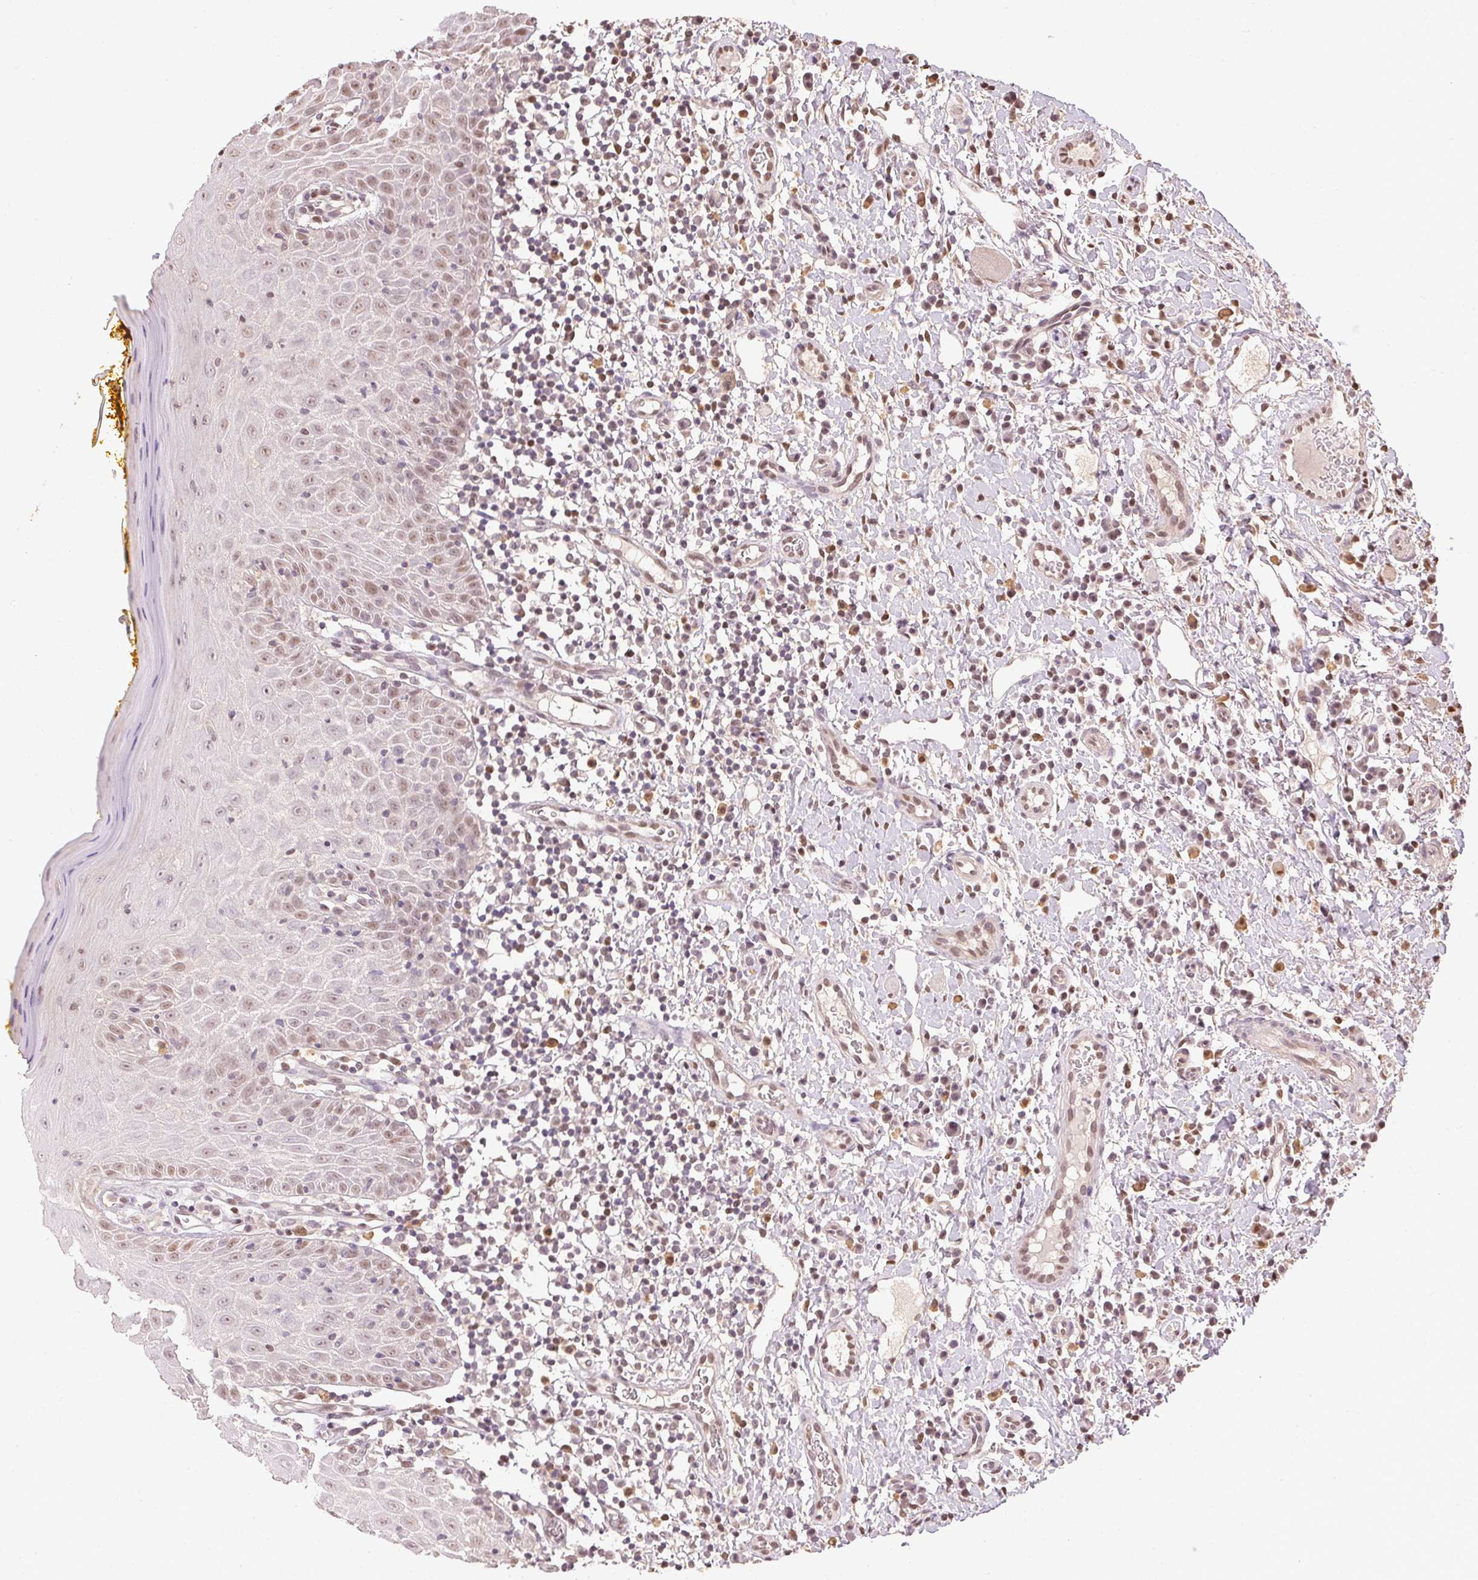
{"staining": {"intensity": "weak", "quantity": "25%-75%", "location": "nuclear"}, "tissue": "oral mucosa", "cell_type": "Squamous epithelial cells", "image_type": "normal", "snomed": [{"axis": "morphology", "description": "Normal tissue, NOS"}, {"axis": "topography", "description": "Oral tissue"}, {"axis": "topography", "description": "Tounge, NOS"}], "caption": "Immunohistochemistry (DAB) staining of benign human oral mucosa demonstrates weak nuclear protein positivity in about 25%-75% of squamous epithelial cells. (DAB (3,3'-diaminobenzidine) = brown stain, brightfield microscopy at high magnification).", "gene": "TPI1", "patient": {"sex": "female", "age": 58}}